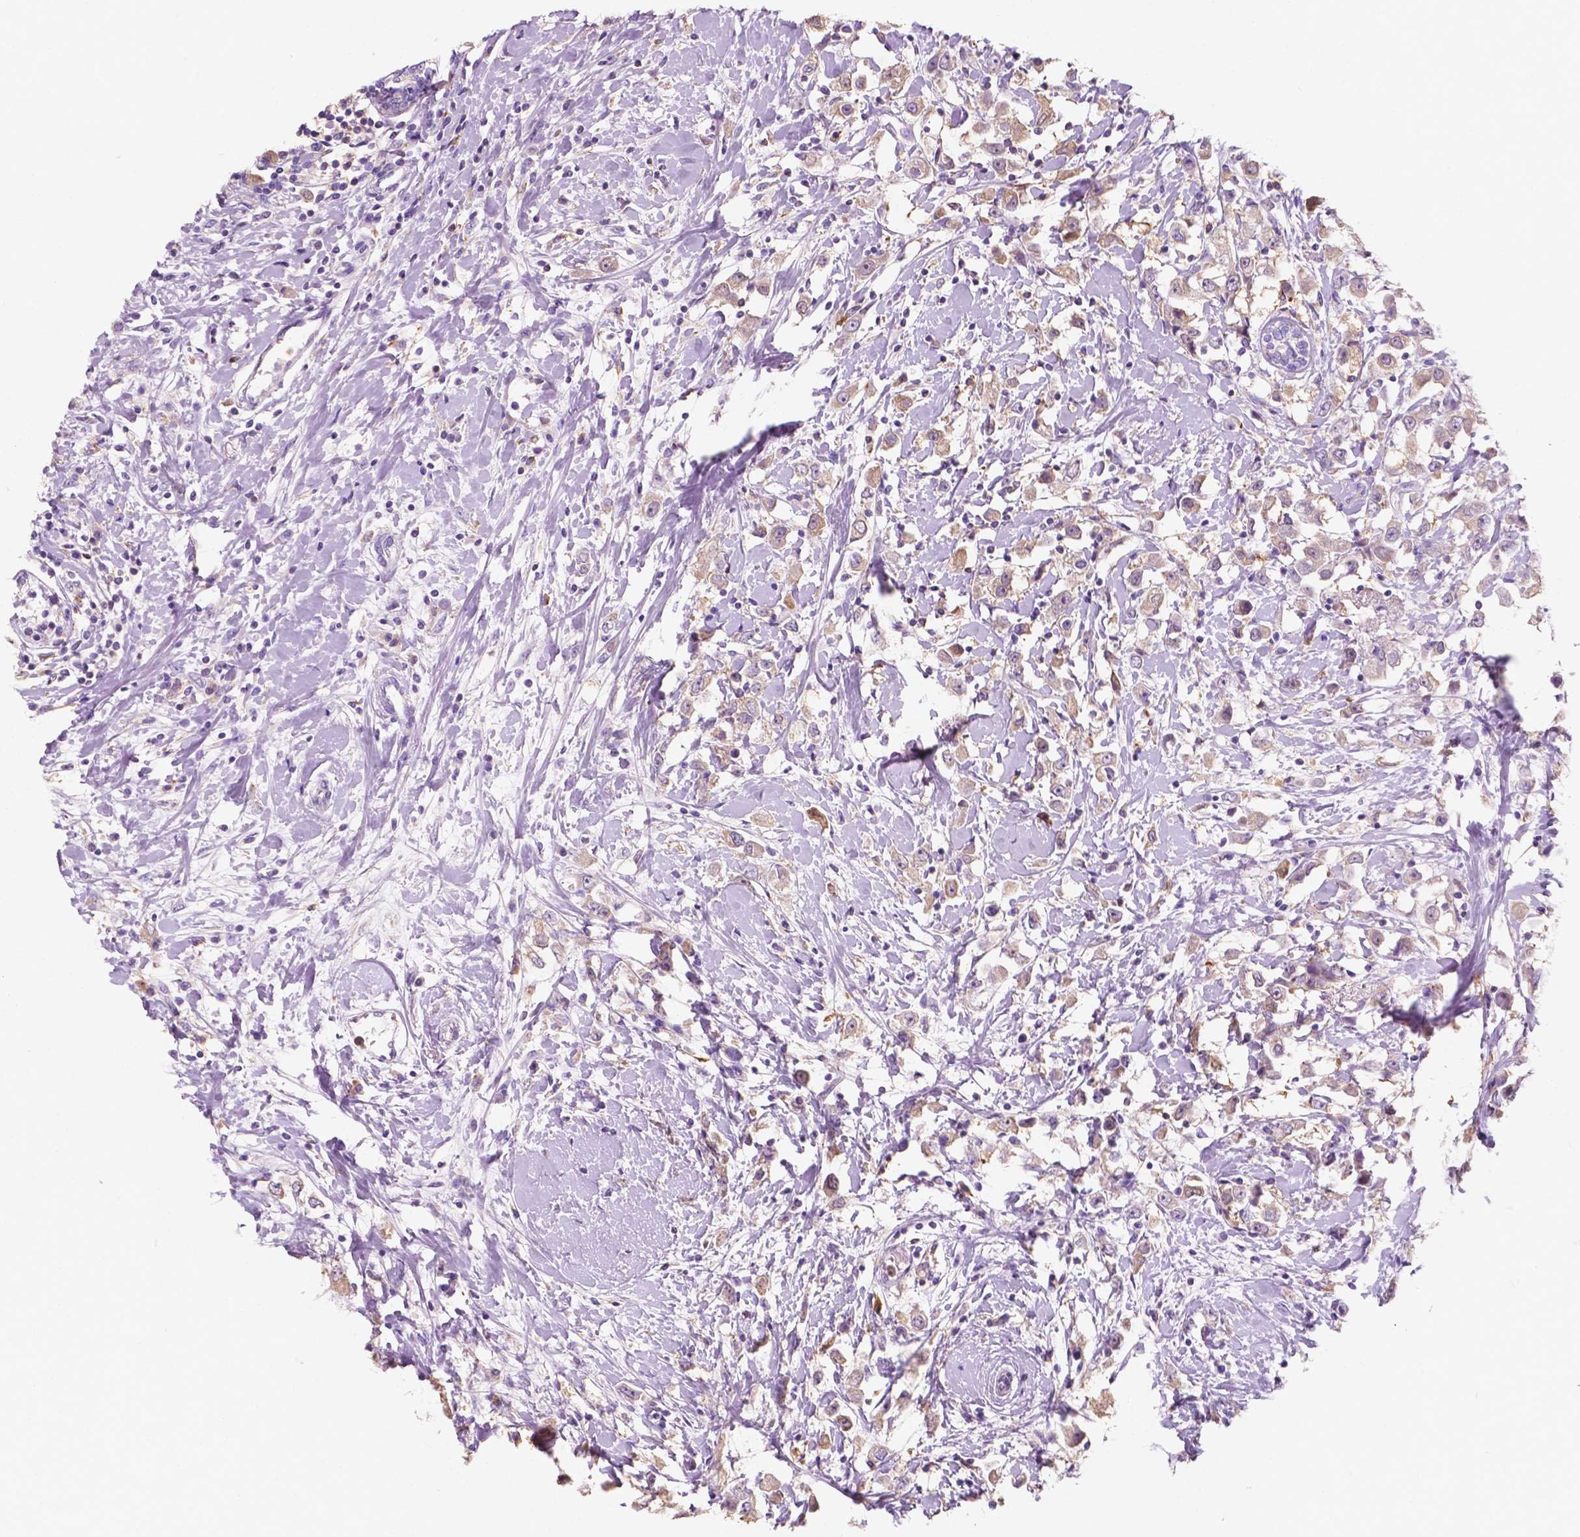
{"staining": {"intensity": "weak", "quantity": "25%-75%", "location": "cytoplasmic/membranous"}, "tissue": "breast cancer", "cell_type": "Tumor cells", "image_type": "cancer", "snomed": [{"axis": "morphology", "description": "Duct carcinoma"}, {"axis": "topography", "description": "Breast"}], "caption": "This photomicrograph displays infiltrating ductal carcinoma (breast) stained with immunohistochemistry to label a protein in brown. The cytoplasmic/membranous of tumor cells show weak positivity for the protein. Nuclei are counter-stained blue.", "gene": "SEMA4A", "patient": {"sex": "female", "age": 61}}